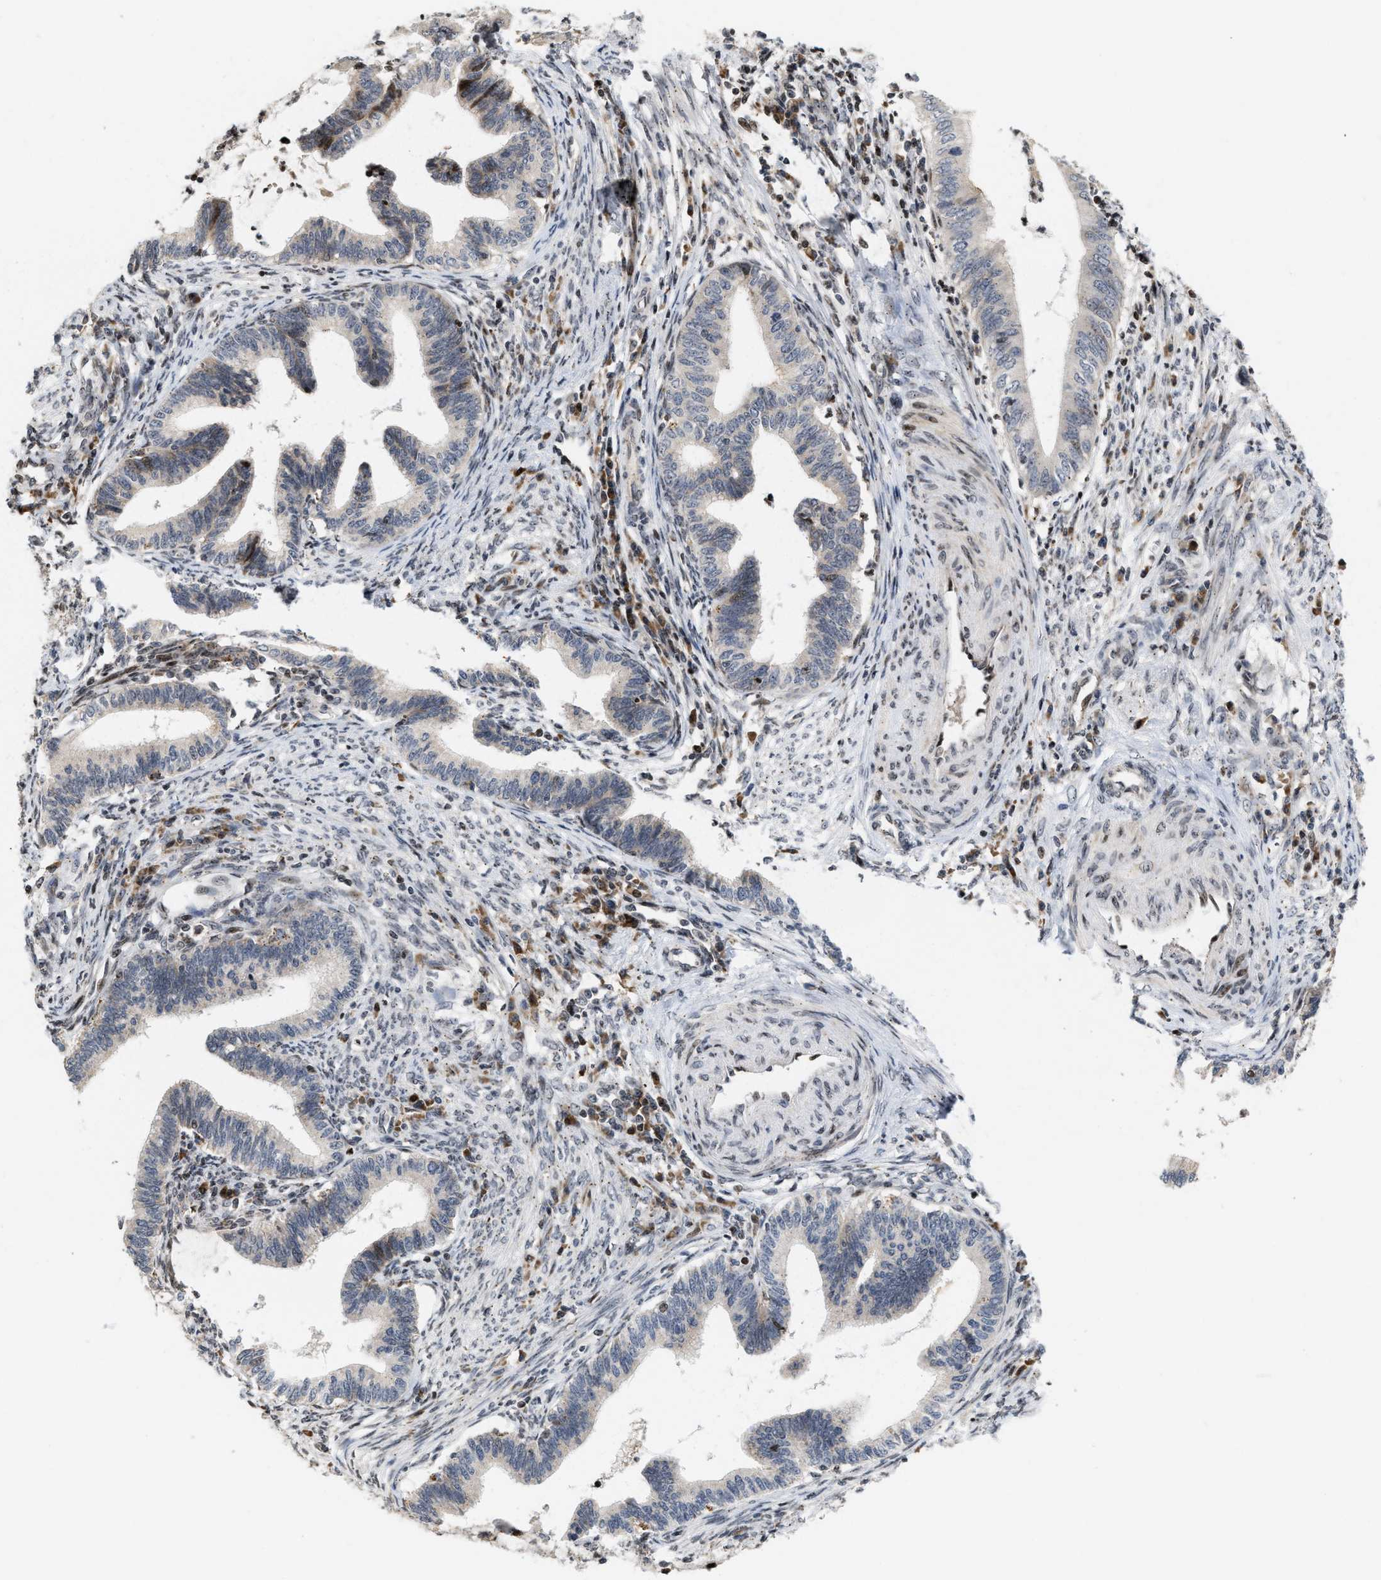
{"staining": {"intensity": "moderate", "quantity": "25%-75%", "location": "cytoplasmic/membranous"}, "tissue": "cervical cancer", "cell_type": "Tumor cells", "image_type": "cancer", "snomed": [{"axis": "morphology", "description": "Adenocarcinoma, NOS"}, {"axis": "topography", "description": "Cervix"}], "caption": "Cervical cancer (adenocarcinoma) stained for a protein displays moderate cytoplasmic/membranous positivity in tumor cells.", "gene": "PDZD2", "patient": {"sex": "female", "age": 36}}